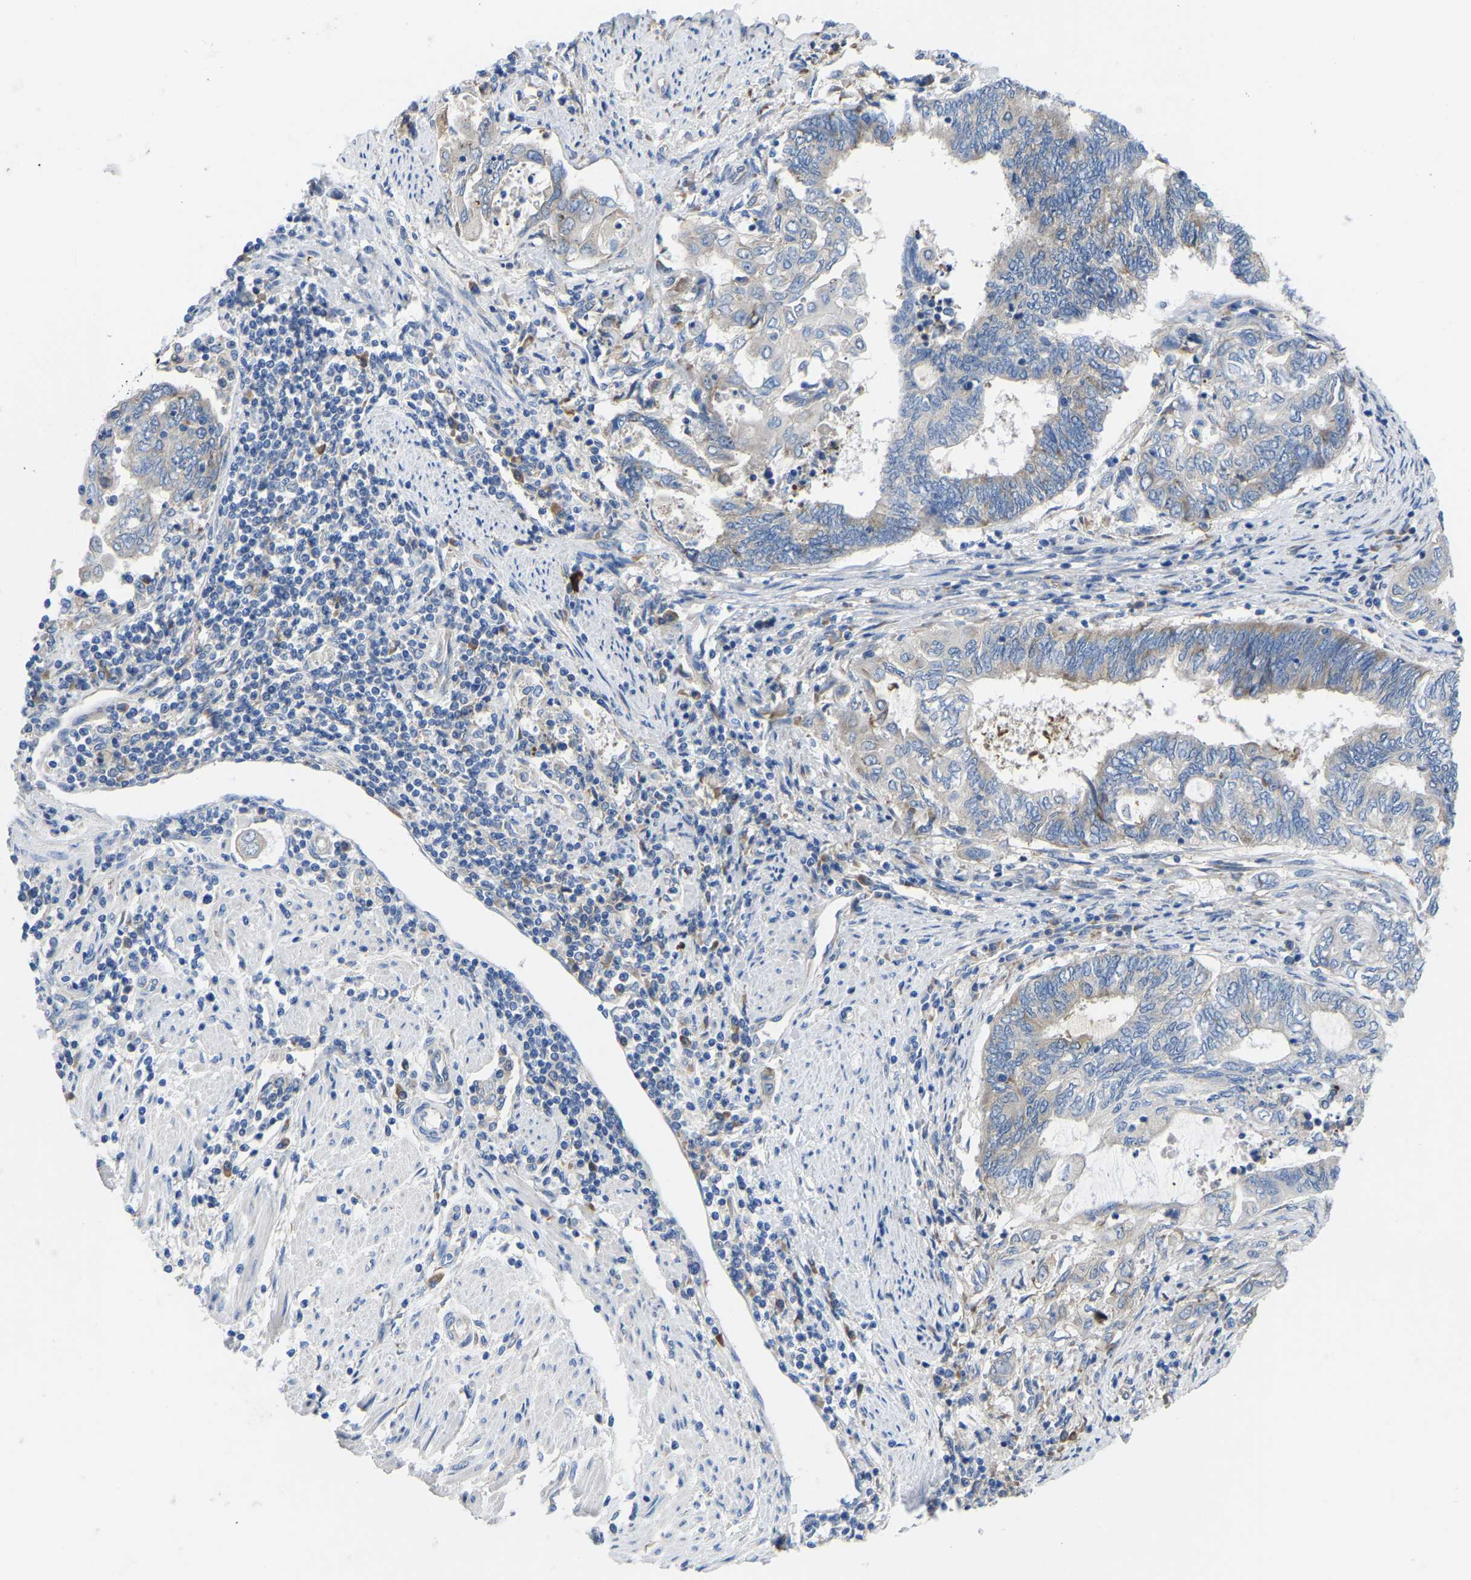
{"staining": {"intensity": "weak", "quantity": "<25%", "location": "cytoplasmic/membranous"}, "tissue": "endometrial cancer", "cell_type": "Tumor cells", "image_type": "cancer", "snomed": [{"axis": "morphology", "description": "Adenocarcinoma, NOS"}, {"axis": "topography", "description": "Uterus"}, {"axis": "topography", "description": "Endometrium"}], "caption": "High power microscopy photomicrograph of an immunohistochemistry (IHC) image of endometrial cancer, revealing no significant expression in tumor cells.", "gene": "ABCA10", "patient": {"sex": "female", "age": 70}}